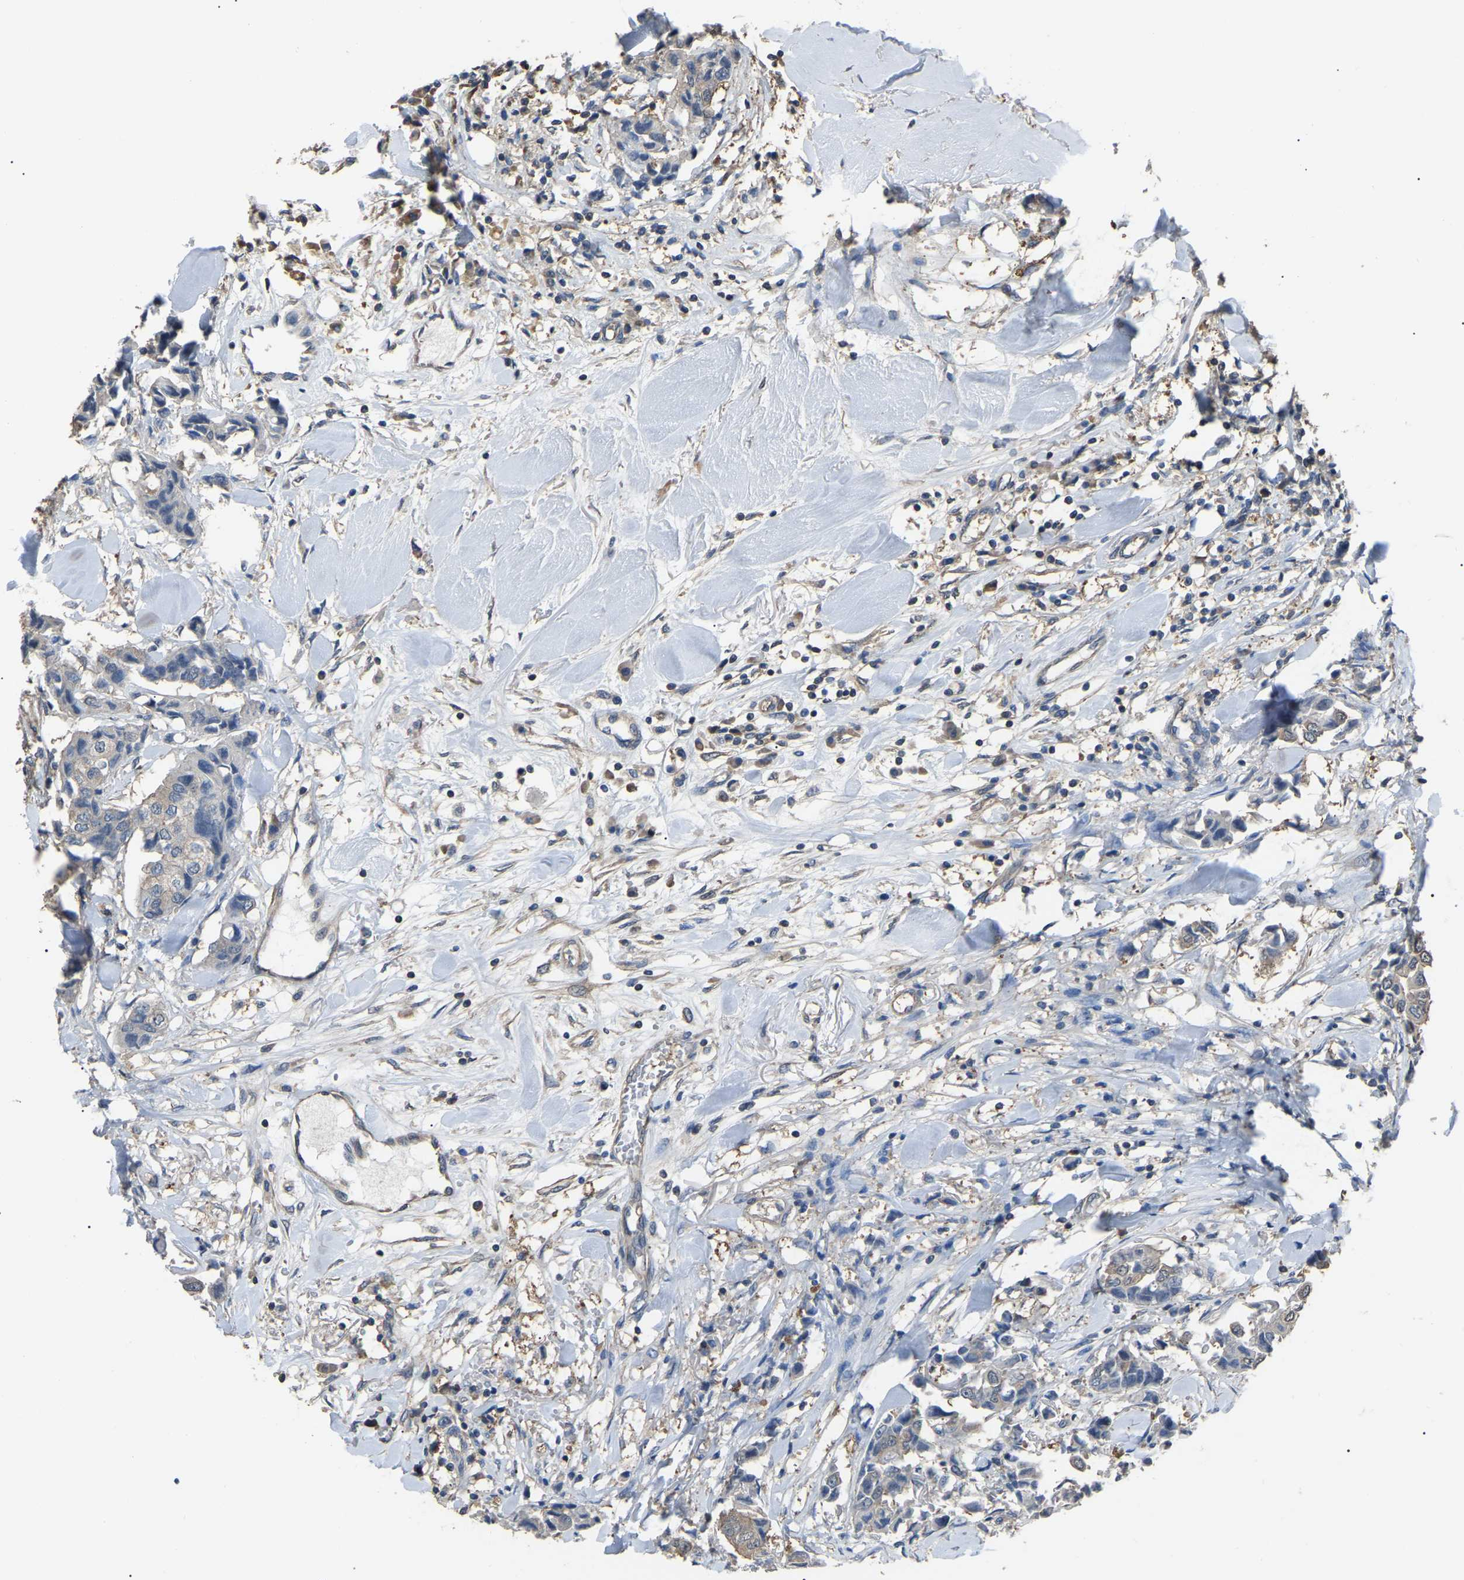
{"staining": {"intensity": "negative", "quantity": "none", "location": "none"}, "tissue": "breast cancer", "cell_type": "Tumor cells", "image_type": "cancer", "snomed": [{"axis": "morphology", "description": "Duct carcinoma"}, {"axis": "topography", "description": "Breast"}], "caption": "Human breast infiltrating ductal carcinoma stained for a protein using immunohistochemistry displays no positivity in tumor cells.", "gene": "PDCD5", "patient": {"sex": "female", "age": 80}}